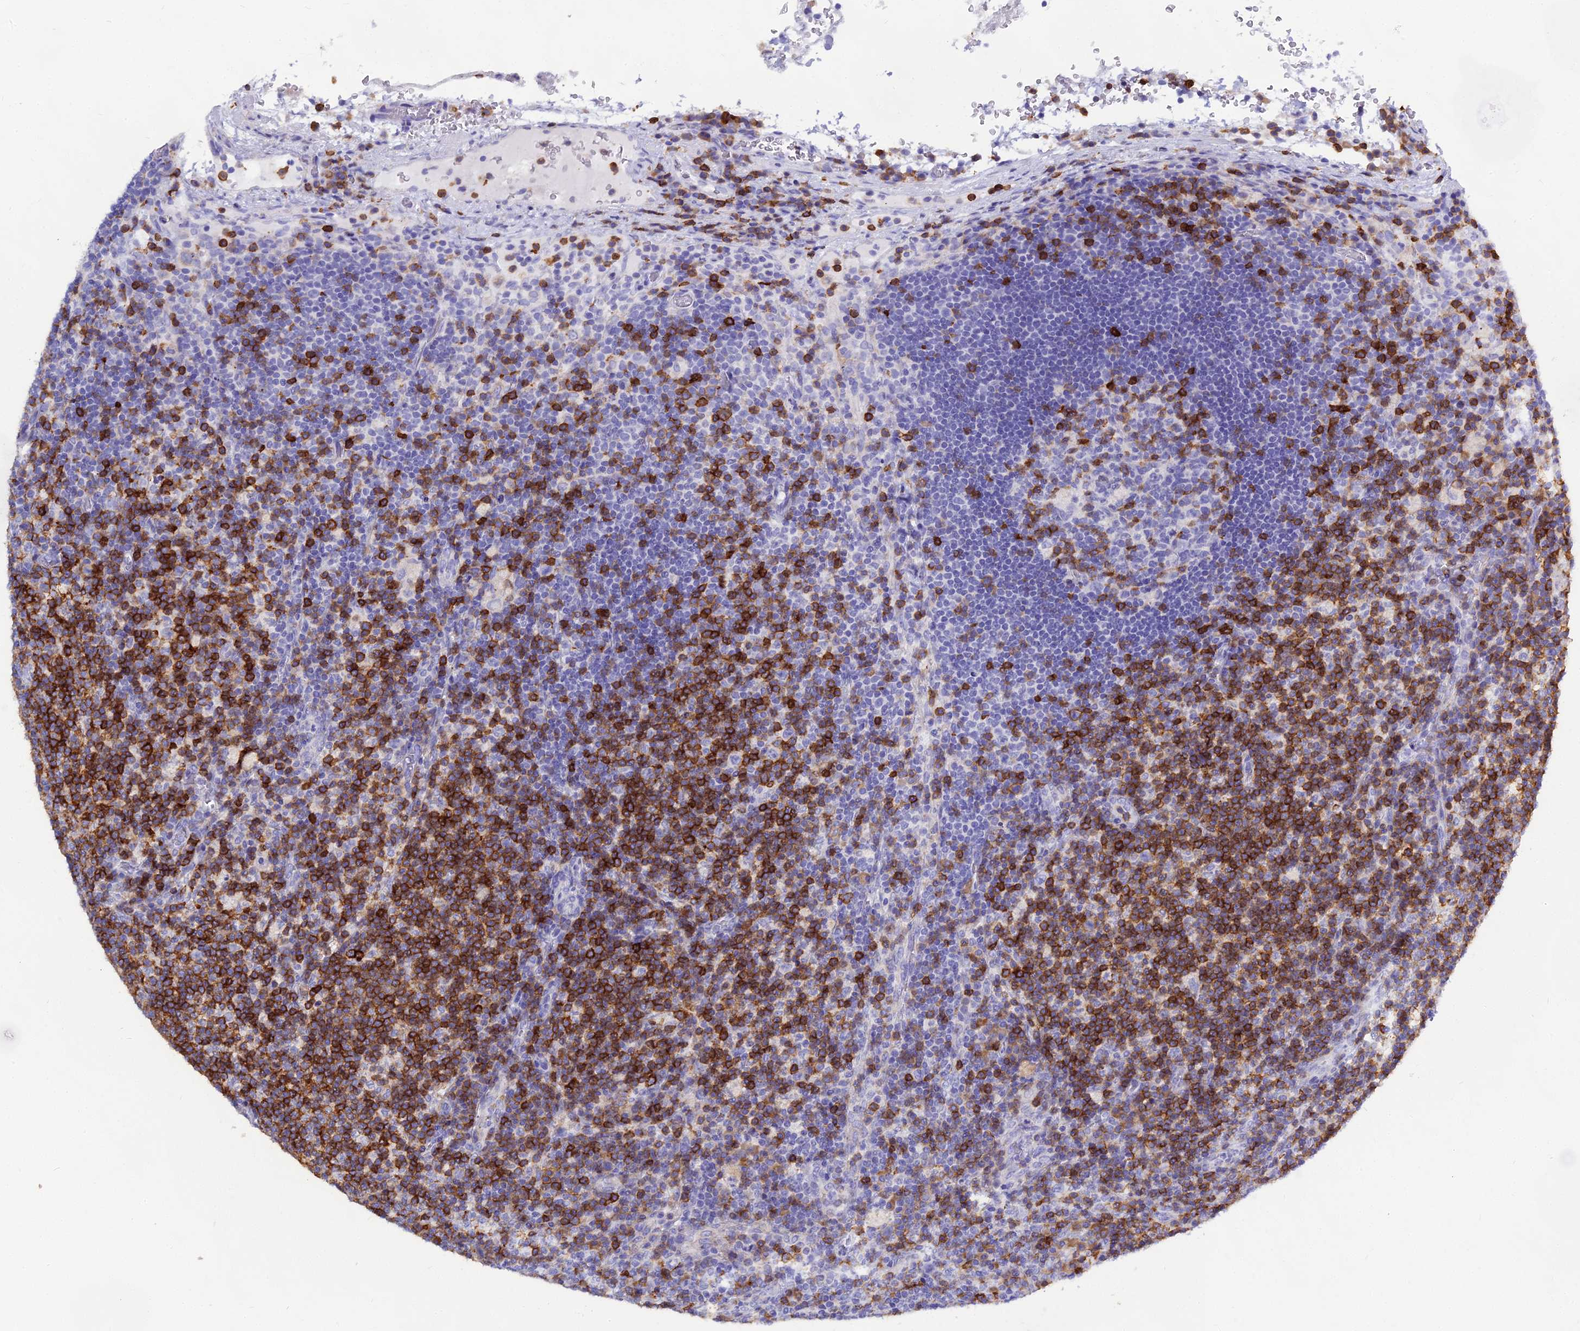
{"staining": {"intensity": "strong", "quantity": "<25%", "location": "cytoplasmic/membranous"}, "tissue": "lymph node", "cell_type": "Germinal center cells", "image_type": "normal", "snomed": [{"axis": "morphology", "description": "Normal tissue, NOS"}, {"axis": "topography", "description": "Lymph node"}], "caption": "Immunohistochemistry of benign human lymph node exhibits medium levels of strong cytoplasmic/membranous positivity in about <25% of germinal center cells. (Brightfield microscopy of DAB IHC at high magnification).", "gene": "CD5", "patient": {"sex": "male", "age": 58}}